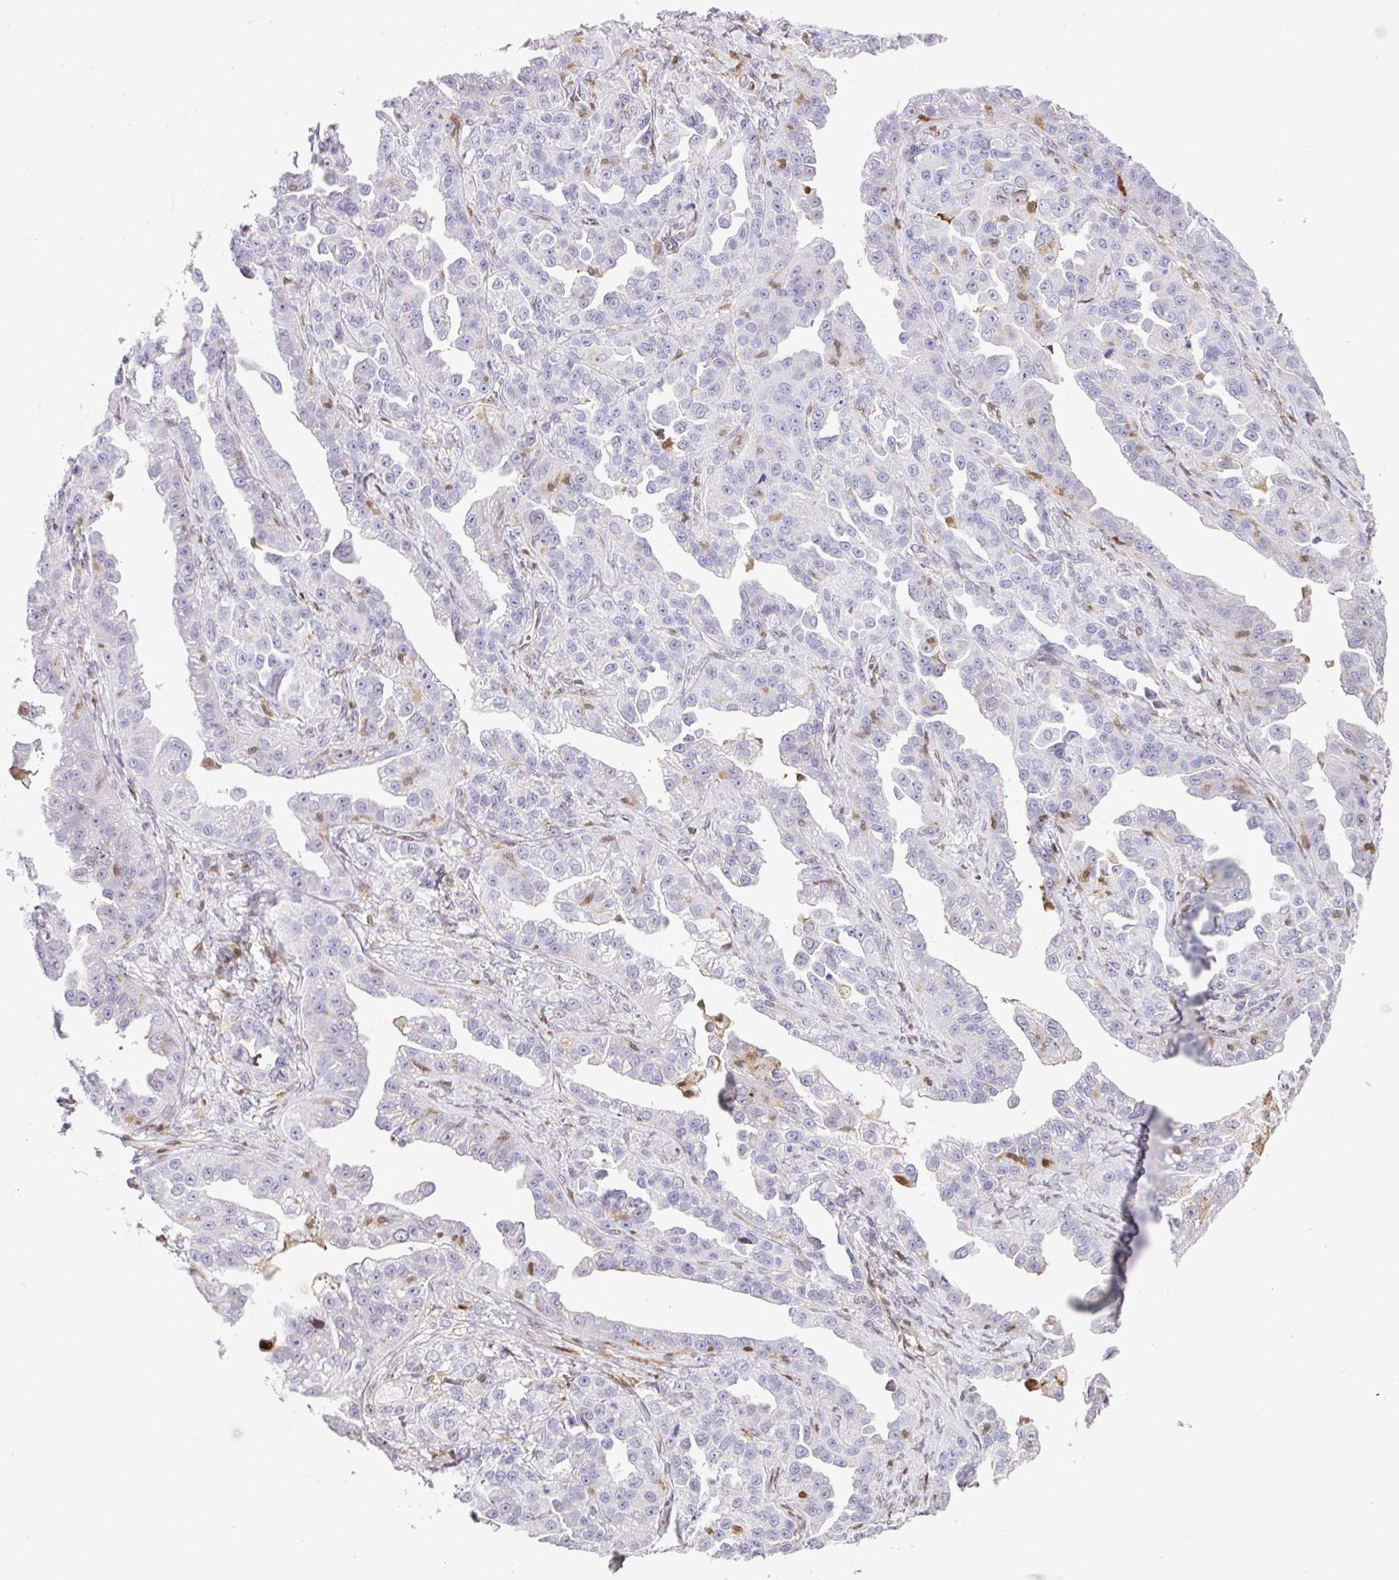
{"staining": {"intensity": "negative", "quantity": "none", "location": "none"}, "tissue": "ovarian cancer", "cell_type": "Tumor cells", "image_type": "cancer", "snomed": [{"axis": "morphology", "description": "Cystadenocarcinoma, serous, NOS"}, {"axis": "topography", "description": "Ovary"}], "caption": "Protein analysis of serous cystadenocarcinoma (ovarian) reveals no significant positivity in tumor cells.", "gene": "PLK1", "patient": {"sex": "female", "age": 75}}